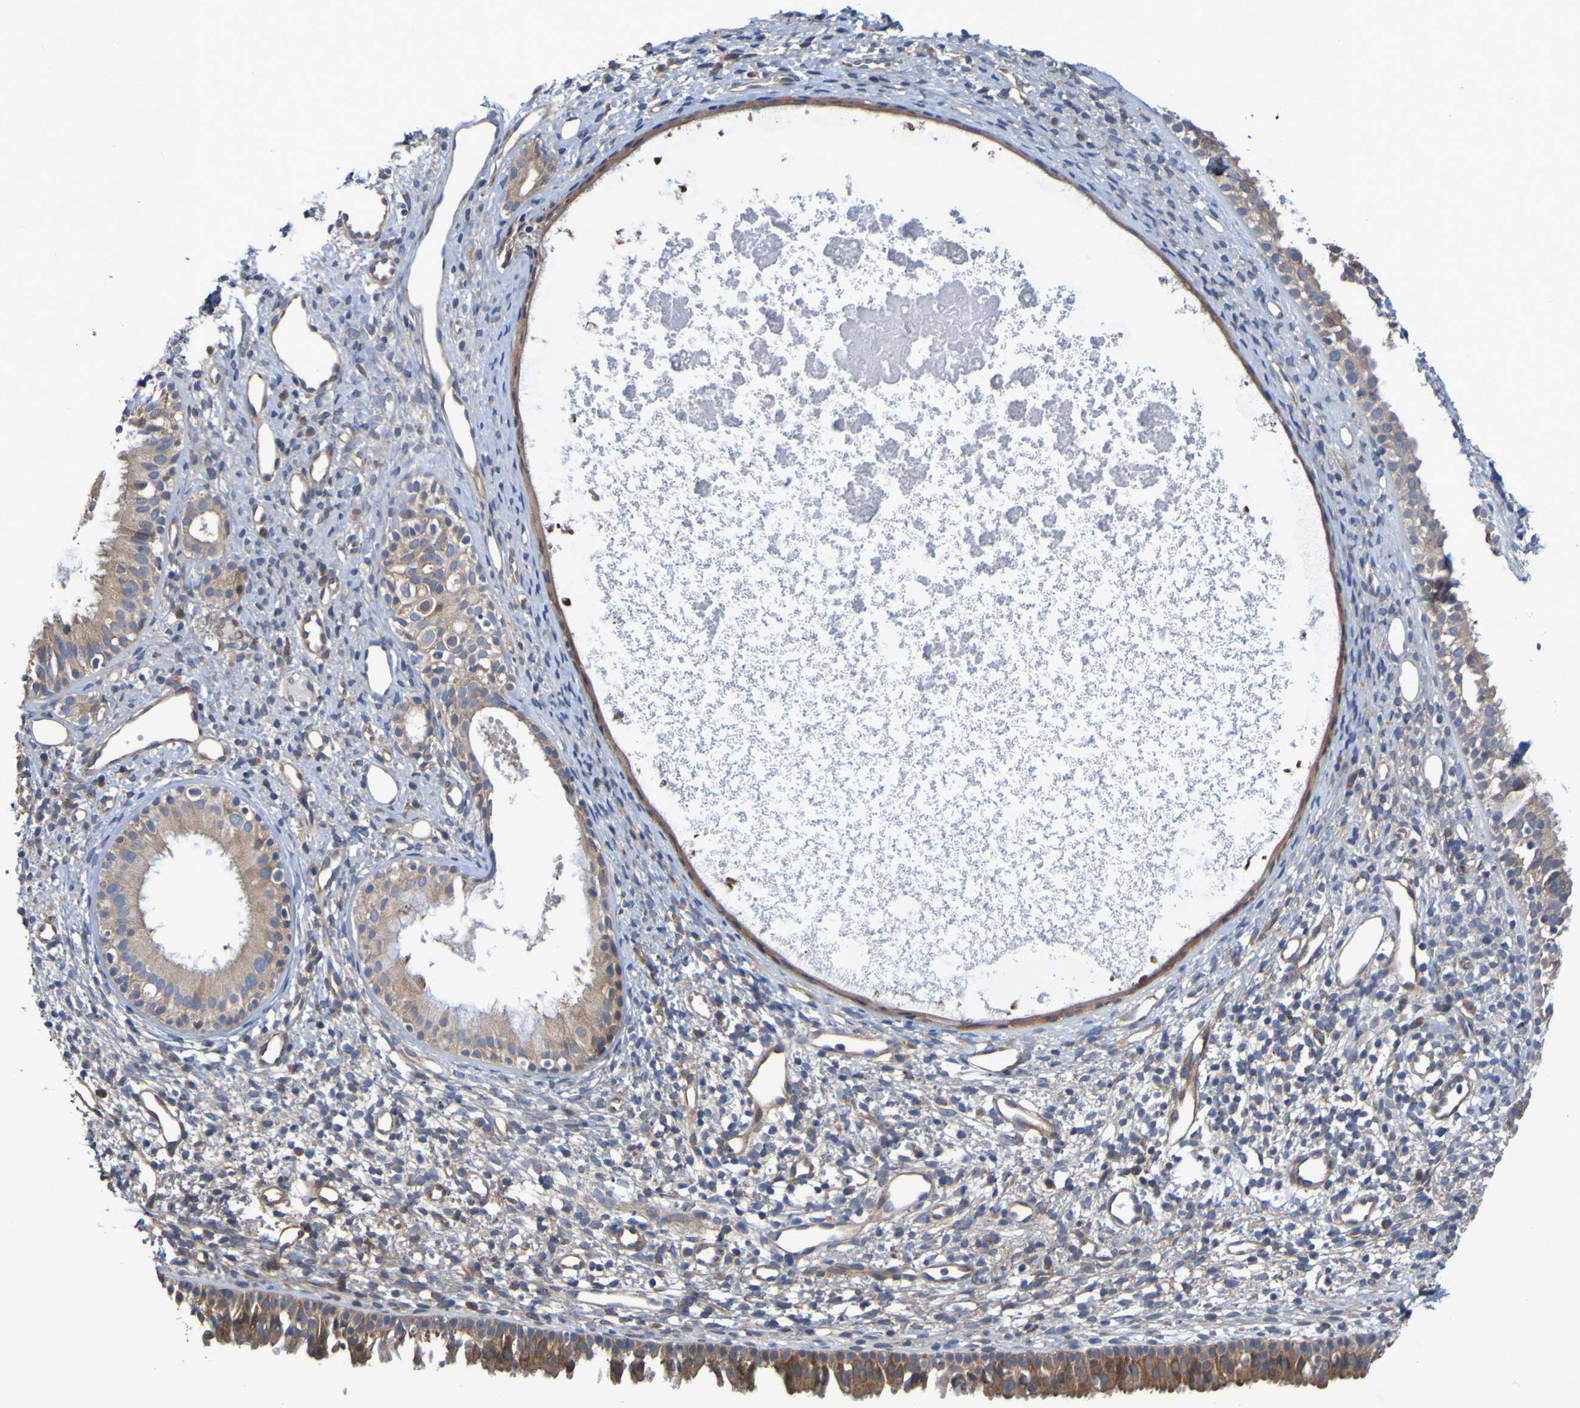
{"staining": {"intensity": "moderate", "quantity": ">75%", "location": "cytoplasmic/membranous"}, "tissue": "nasopharynx", "cell_type": "Respiratory epithelial cells", "image_type": "normal", "snomed": [{"axis": "morphology", "description": "Normal tissue, NOS"}, {"axis": "topography", "description": "Nasopharynx"}], "caption": "IHC of unremarkable human nasopharynx exhibits medium levels of moderate cytoplasmic/membranous expression in approximately >75% of respiratory epithelial cells.", "gene": "SDK1", "patient": {"sex": "male", "age": 22}}